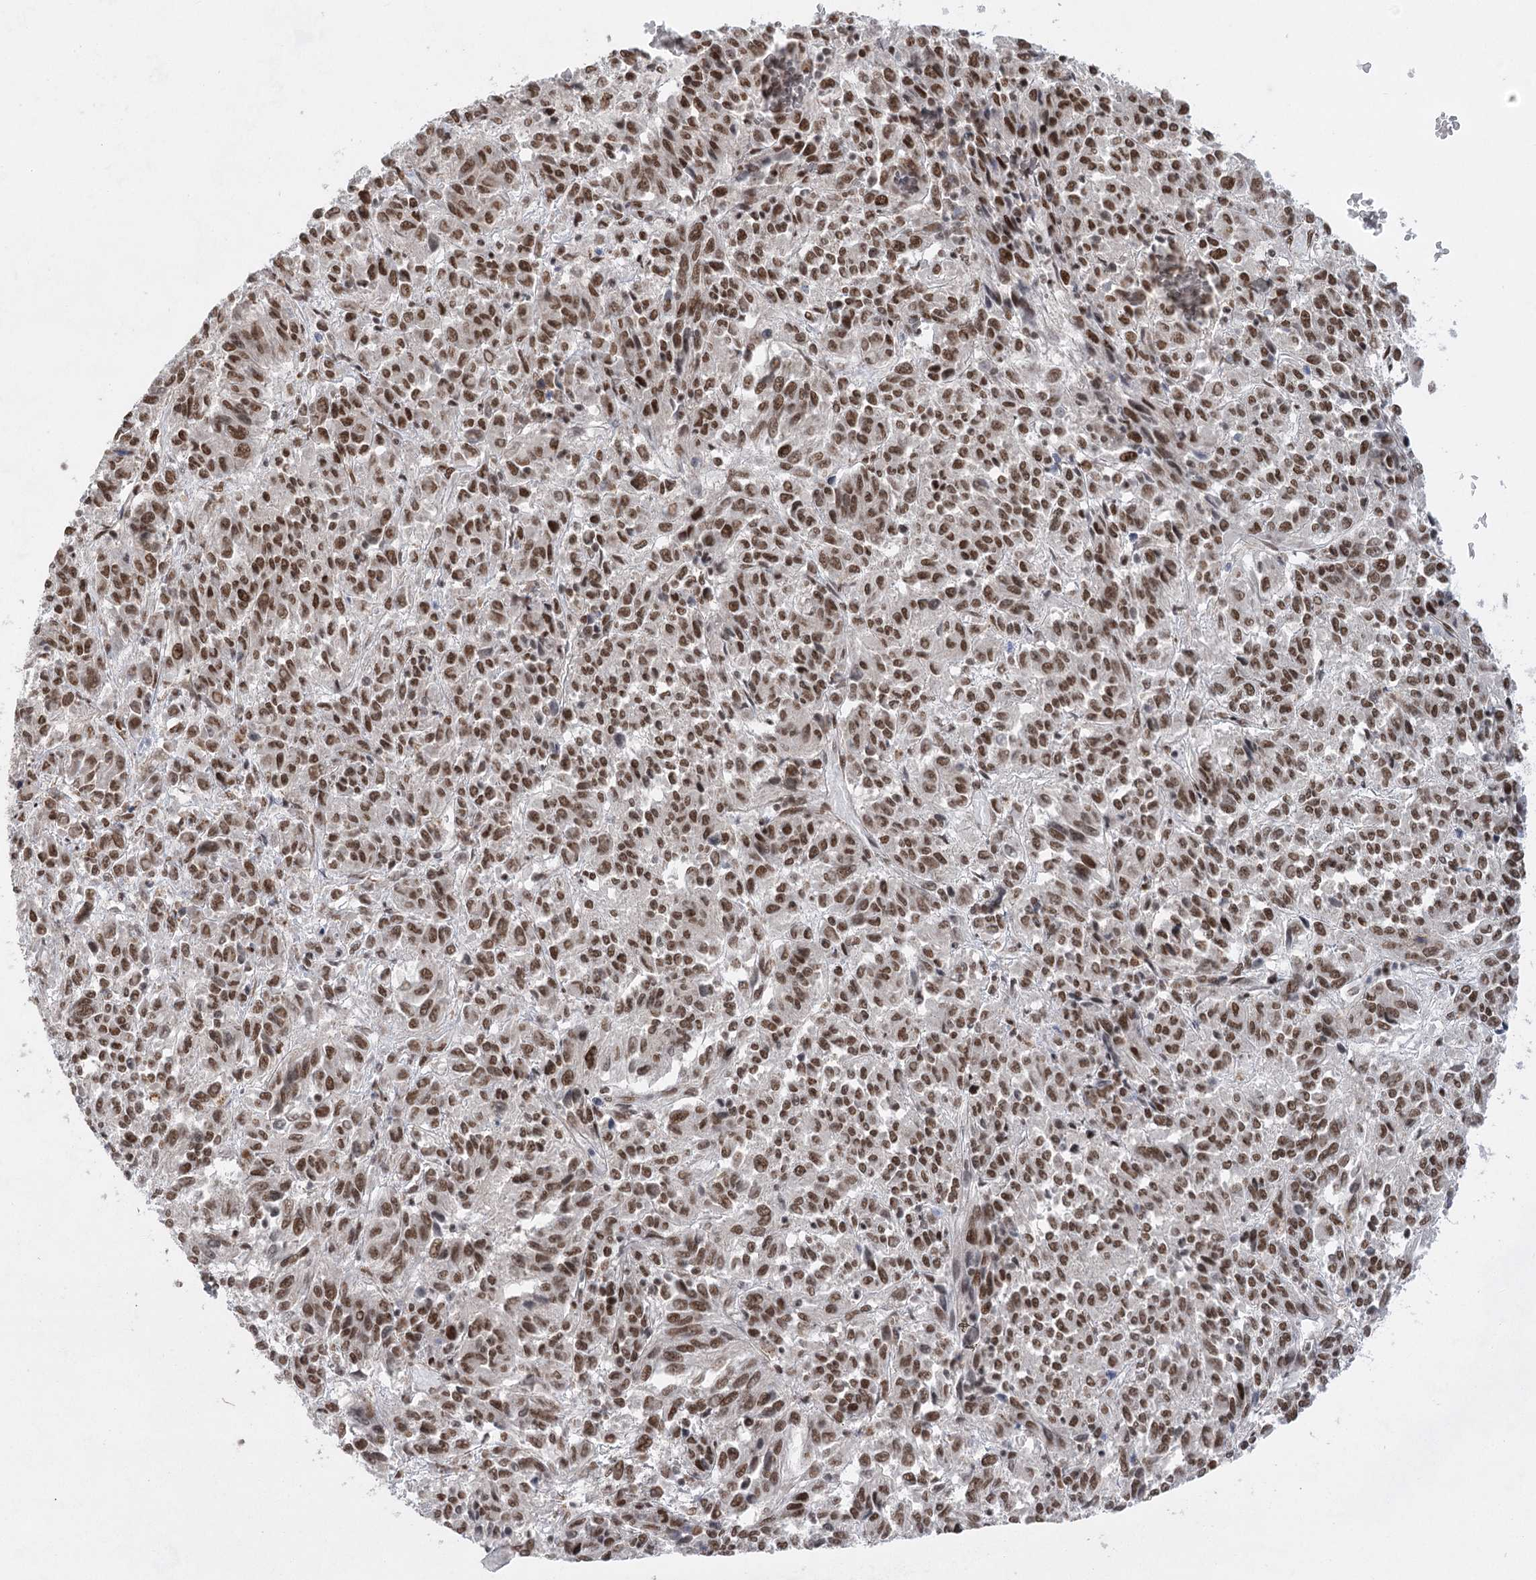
{"staining": {"intensity": "strong", "quantity": ">75%", "location": "nuclear"}, "tissue": "melanoma", "cell_type": "Tumor cells", "image_type": "cancer", "snomed": [{"axis": "morphology", "description": "Malignant melanoma, Metastatic site"}, {"axis": "topography", "description": "Lung"}], "caption": "Melanoma stained with a protein marker shows strong staining in tumor cells.", "gene": "ZCCHC8", "patient": {"sex": "male", "age": 64}}